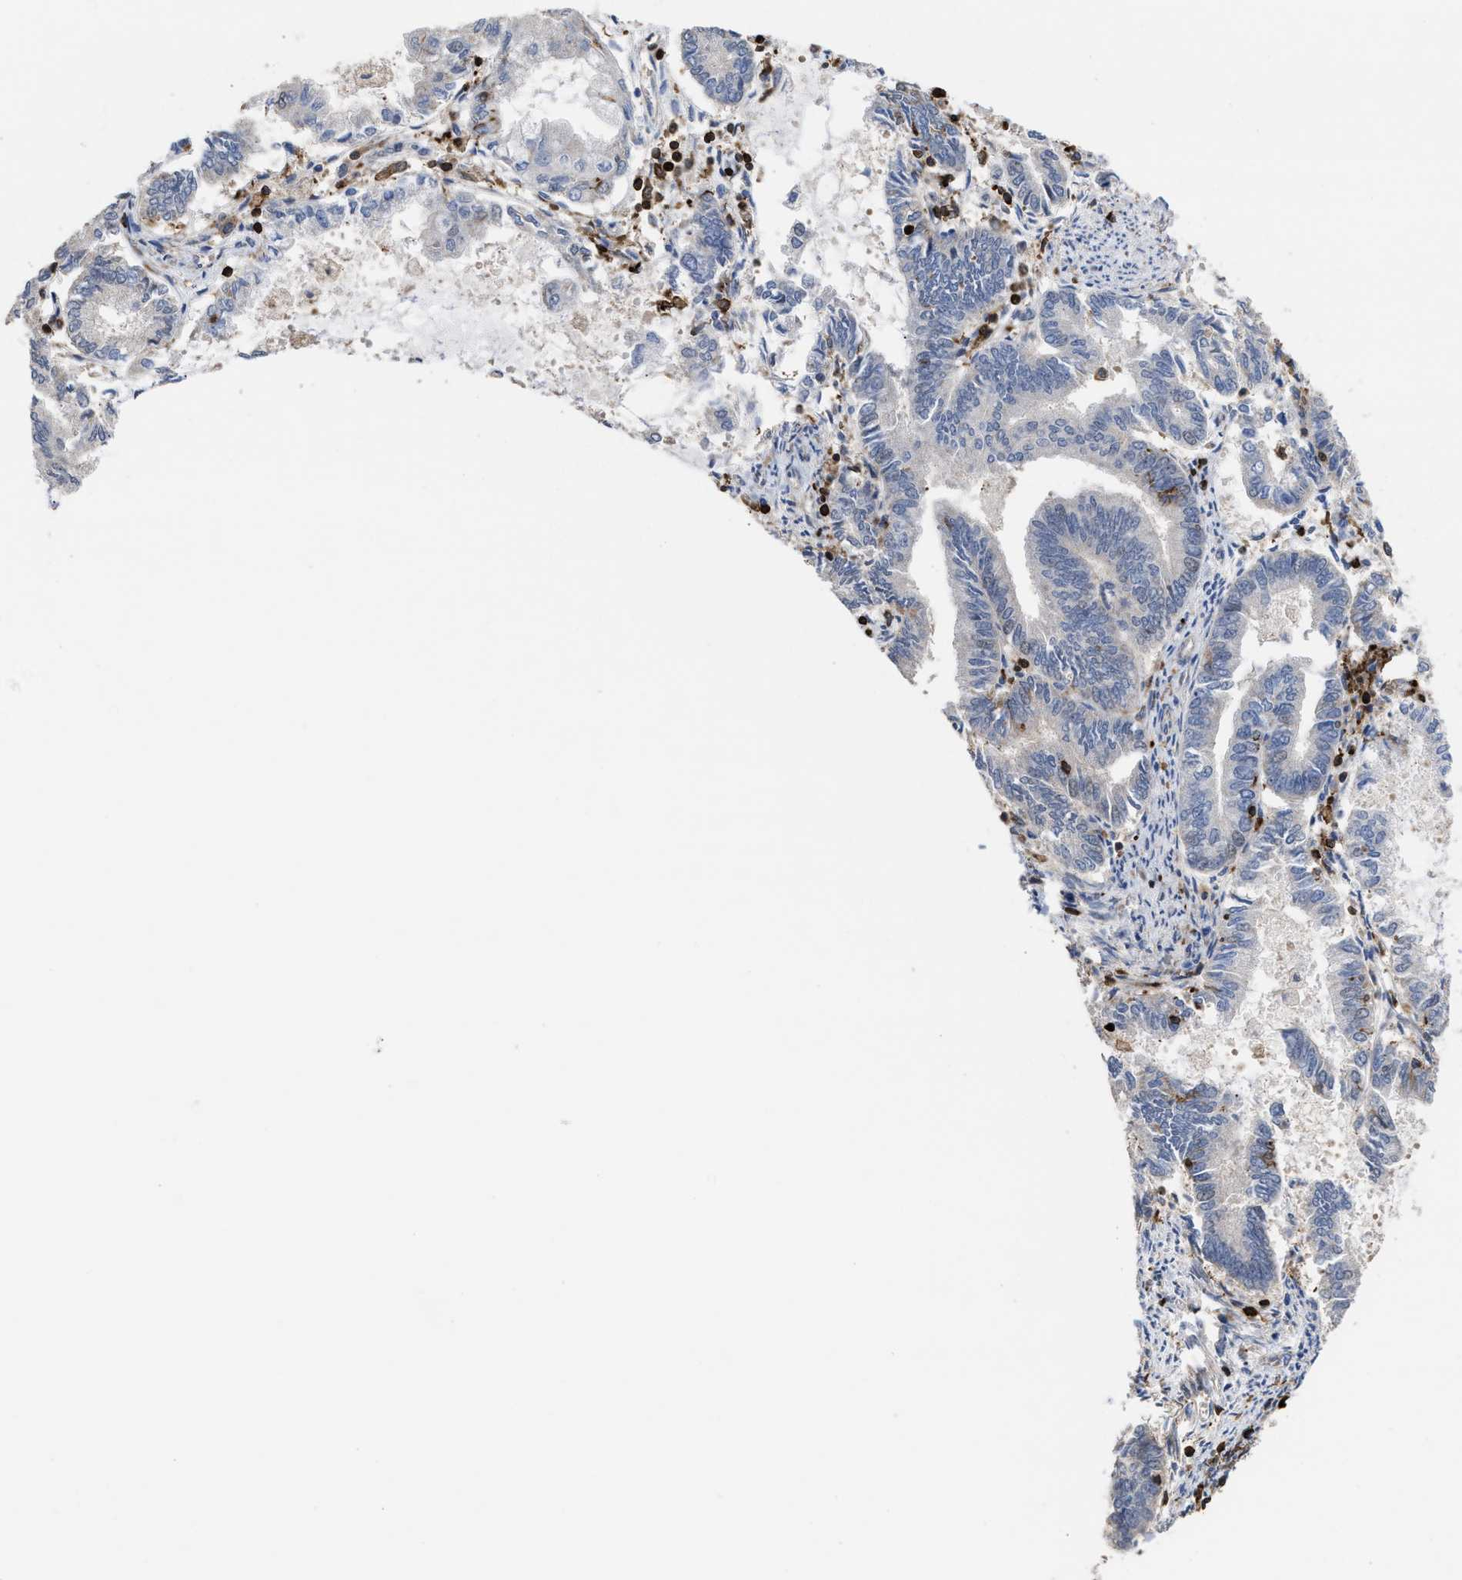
{"staining": {"intensity": "negative", "quantity": "none", "location": "none"}, "tissue": "endometrial cancer", "cell_type": "Tumor cells", "image_type": "cancer", "snomed": [{"axis": "morphology", "description": "Adenocarcinoma, NOS"}, {"axis": "topography", "description": "Endometrium"}], "caption": "Micrograph shows no protein expression in tumor cells of endometrial cancer tissue.", "gene": "PTPRE", "patient": {"sex": "female", "age": 86}}